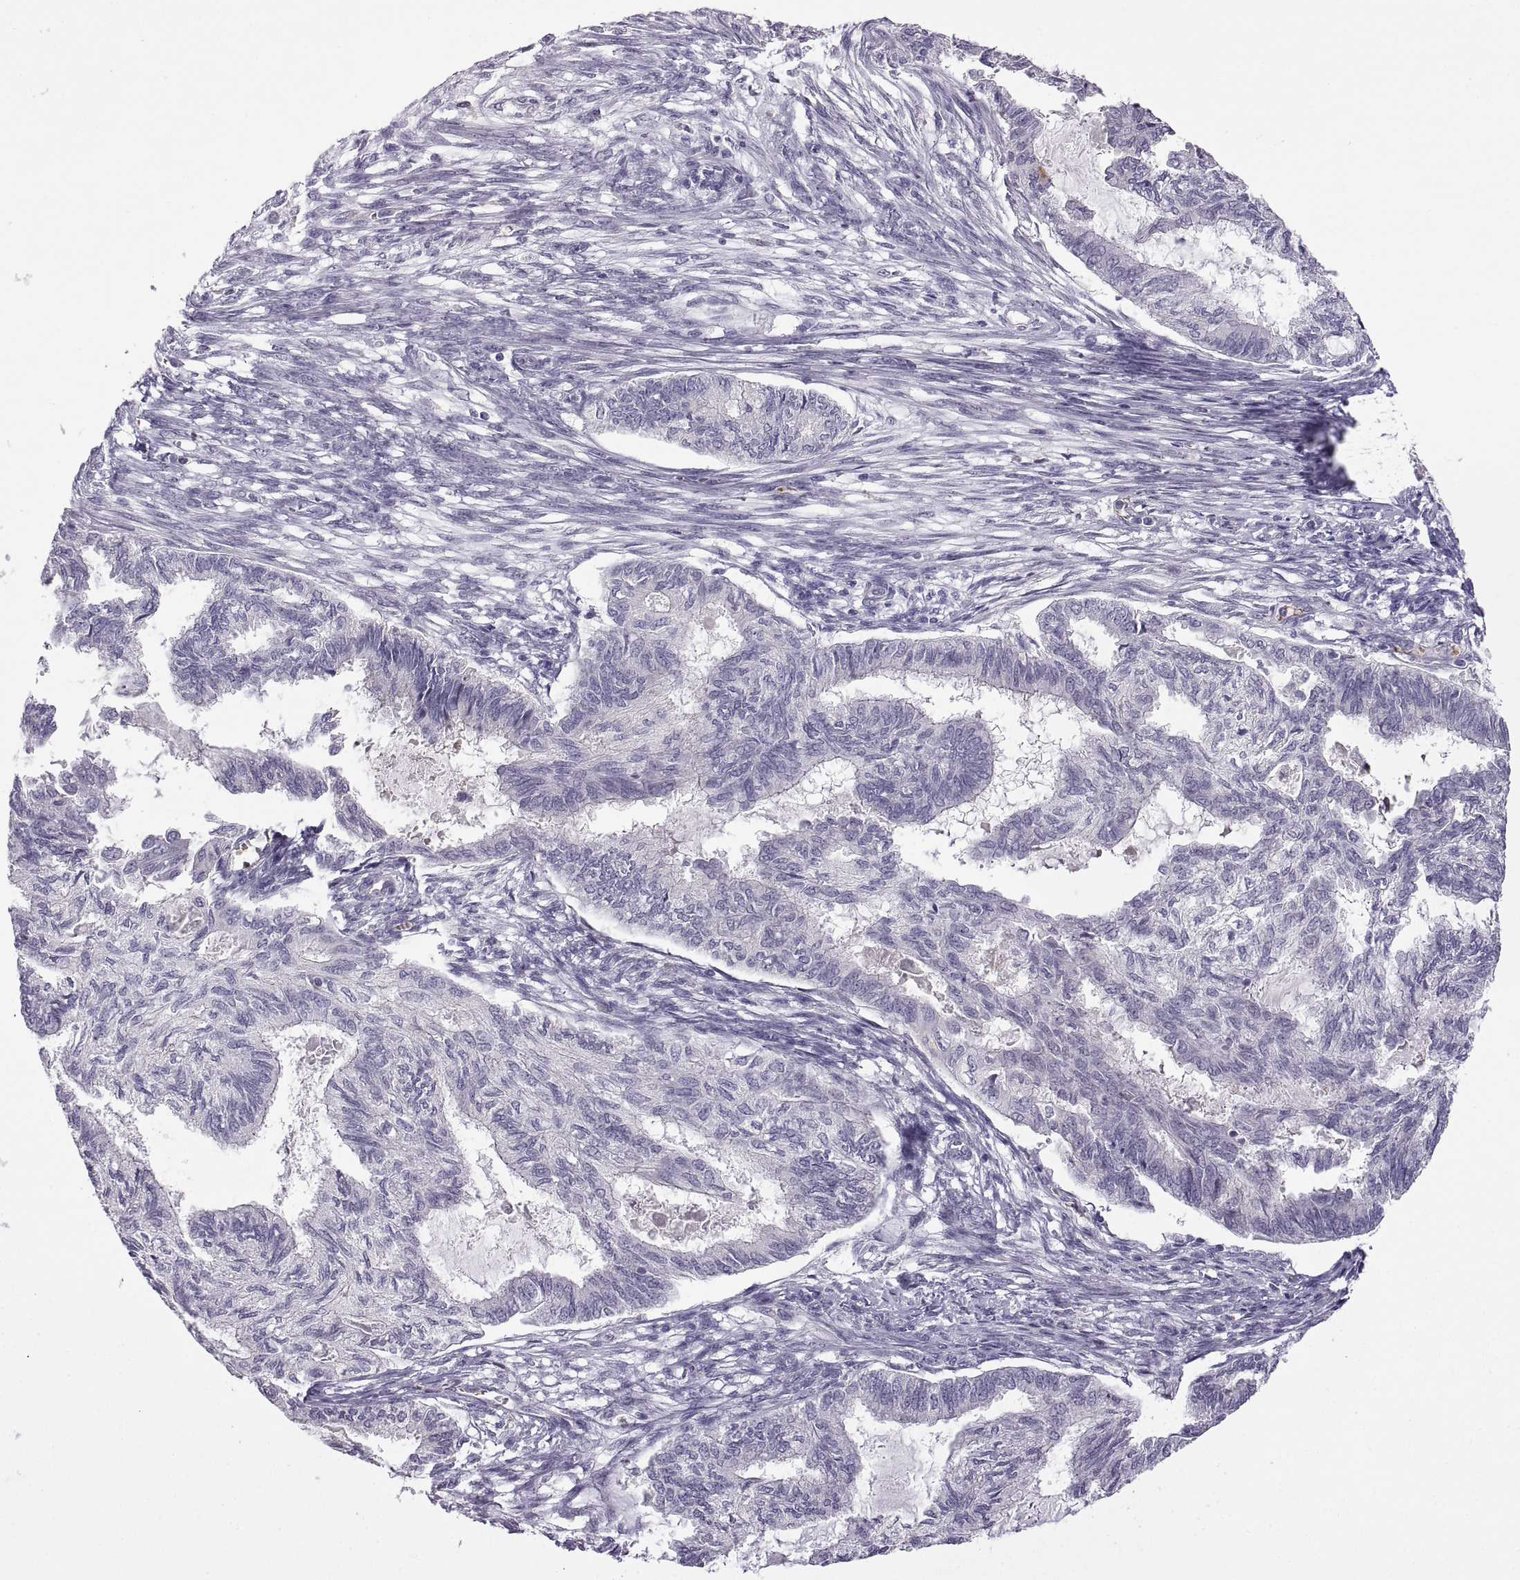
{"staining": {"intensity": "negative", "quantity": "none", "location": "none"}, "tissue": "endometrial cancer", "cell_type": "Tumor cells", "image_type": "cancer", "snomed": [{"axis": "morphology", "description": "Adenocarcinoma, NOS"}, {"axis": "topography", "description": "Endometrium"}], "caption": "Adenocarcinoma (endometrial) was stained to show a protein in brown. There is no significant positivity in tumor cells.", "gene": "MEIOC", "patient": {"sex": "female", "age": 86}}